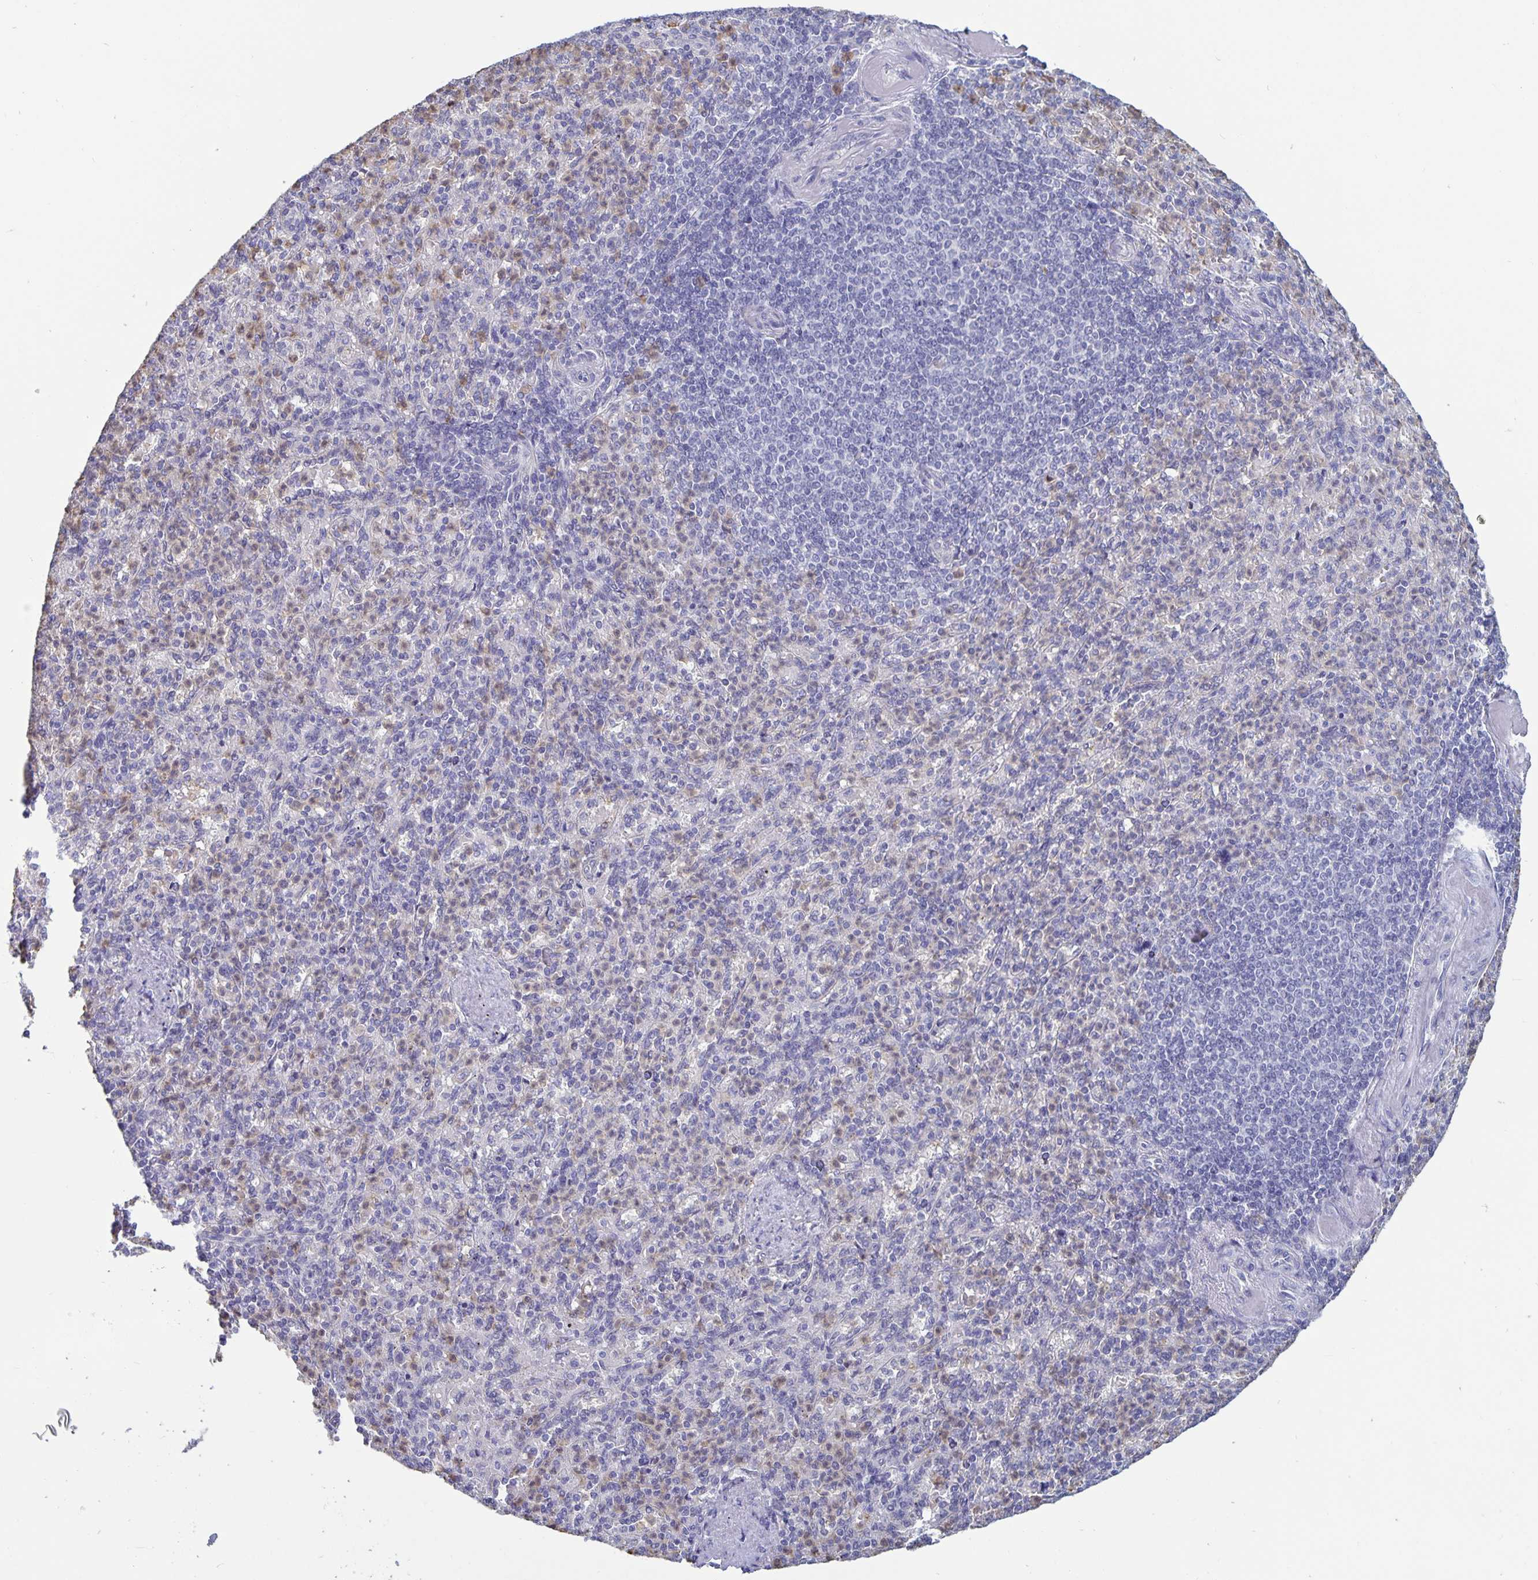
{"staining": {"intensity": "negative", "quantity": "none", "location": "none"}, "tissue": "spleen", "cell_type": "Cells in red pulp", "image_type": "normal", "snomed": [{"axis": "morphology", "description": "Normal tissue, NOS"}, {"axis": "topography", "description": "Spleen"}], "caption": "IHC histopathology image of benign human spleen stained for a protein (brown), which exhibits no positivity in cells in red pulp. The staining is performed using DAB brown chromogen with nuclei counter-stained in using hematoxylin.", "gene": "PLCB3", "patient": {"sex": "female", "age": 74}}